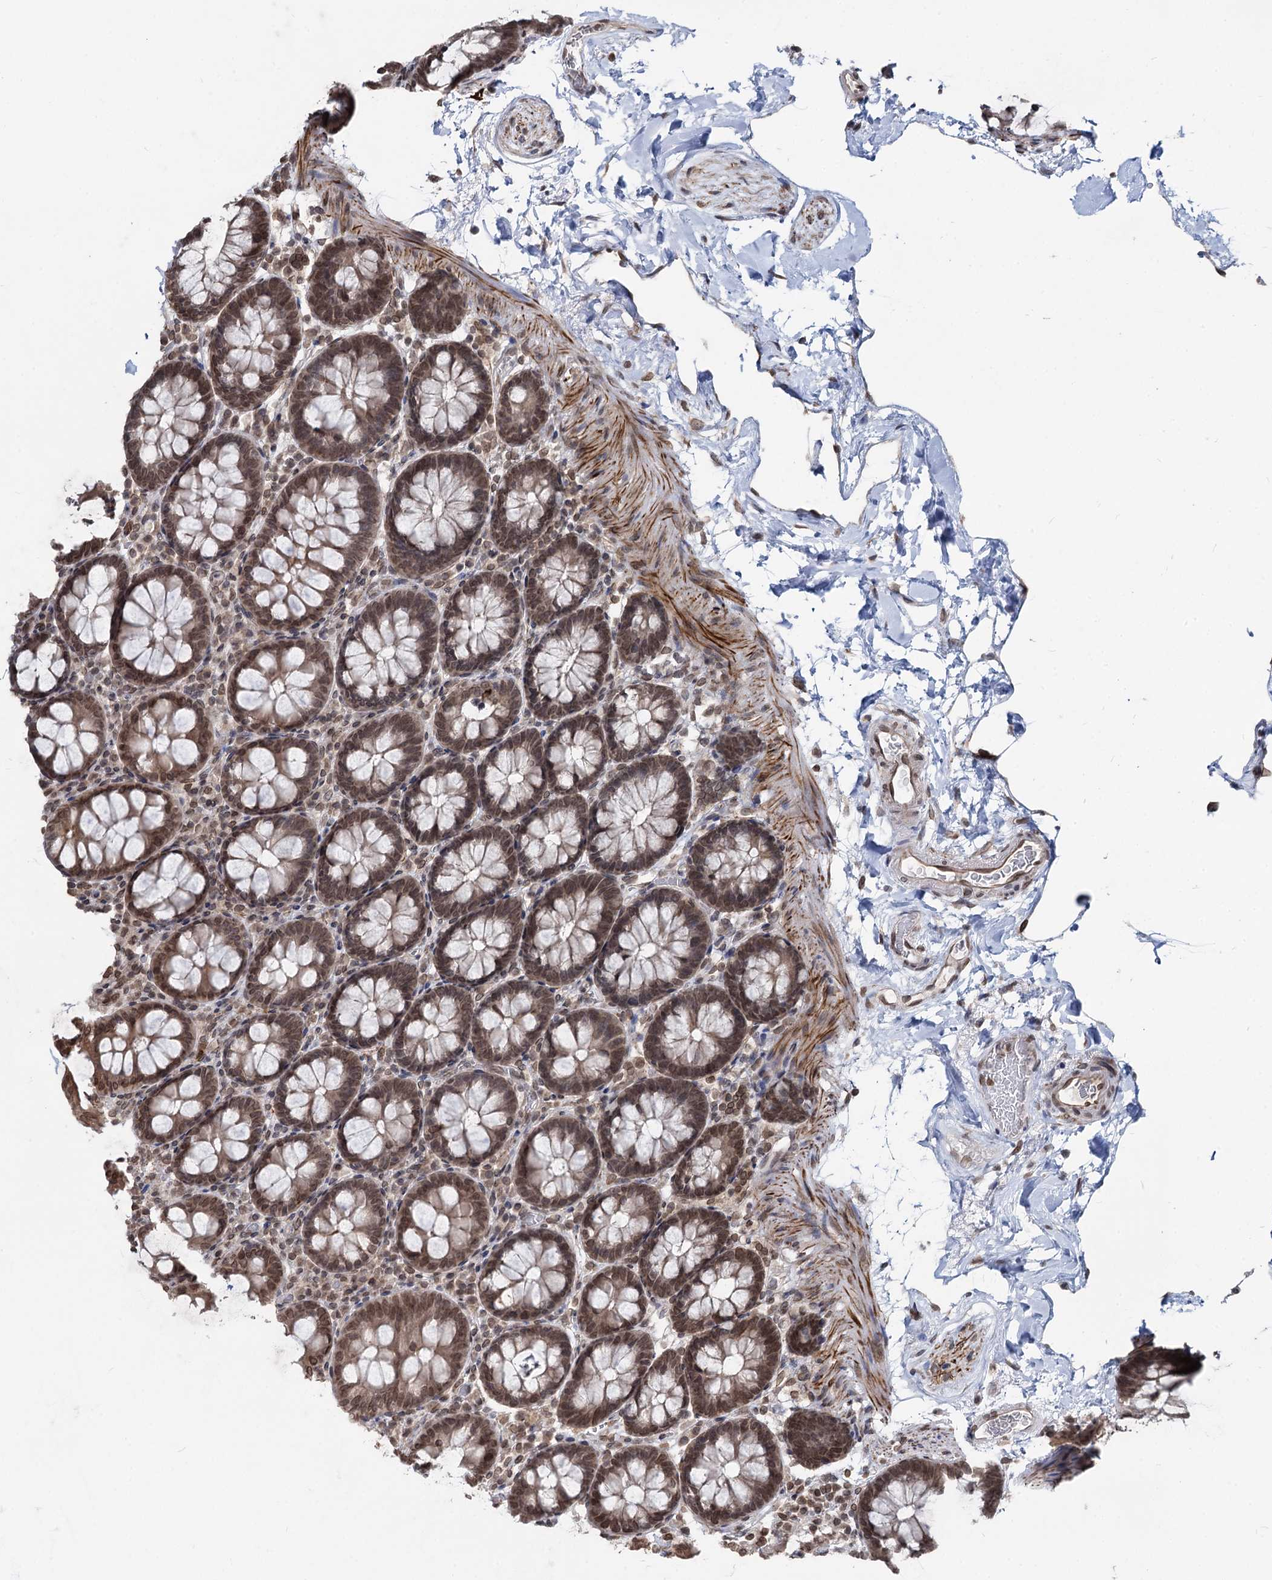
{"staining": {"intensity": "moderate", "quantity": ">75%", "location": "nuclear"}, "tissue": "colon", "cell_type": "Endothelial cells", "image_type": "normal", "snomed": [{"axis": "morphology", "description": "Normal tissue, NOS"}, {"axis": "topography", "description": "Colon"}], "caption": "A high-resolution micrograph shows immunohistochemistry (IHC) staining of normal colon, which exhibits moderate nuclear positivity in approximately >75% of endothelial cells. (DAB = brown stain, brightfield microscopy at high magnification).", "gene": "RNF6", "patient": {"sex": "male", "age": 75}}